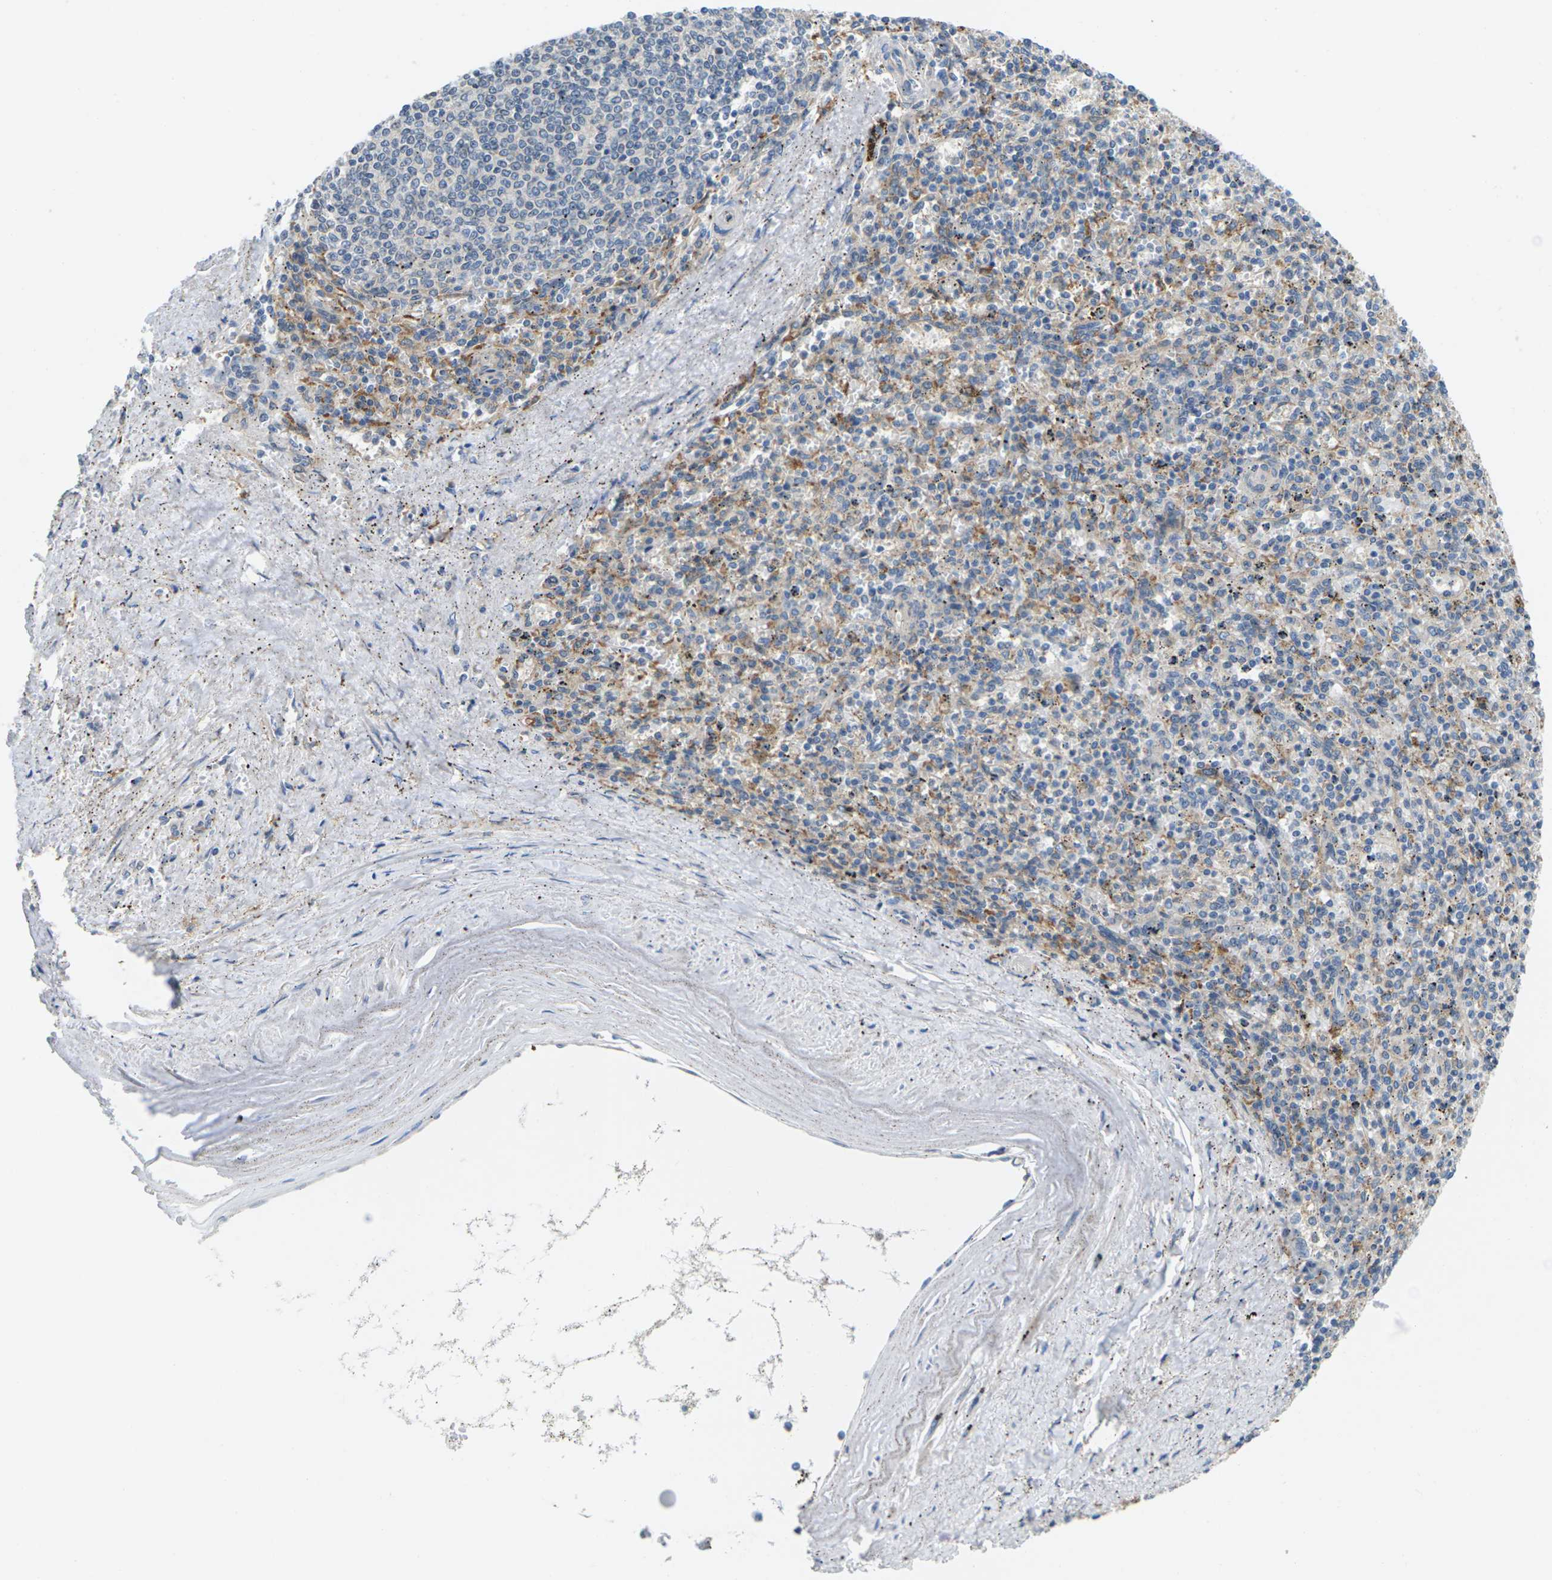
{"staining": {"intensity": "moderate", "quantity": "25%-75%", "location": "cytoplasmic/membranous"}, "tissue": "spleen", "cell_type": "Cells in red pulp", "image_type": "normal", "snomed": [{"axis": "morphology", "description": "Normal tissue, NOS"}, {"axis": "topography", "description": "Spleen"}], "caption": "Immunohistochemistry (IHC) micrograph of benign human spleen stained for a protein (brown), which reveals medium levels of moderate cytoplasmic/membranous positivity in approximately 25%-75% of cells in red pulp.", "gene": "SCNN1A", "patient": {"sex": "male", "age": 72}}